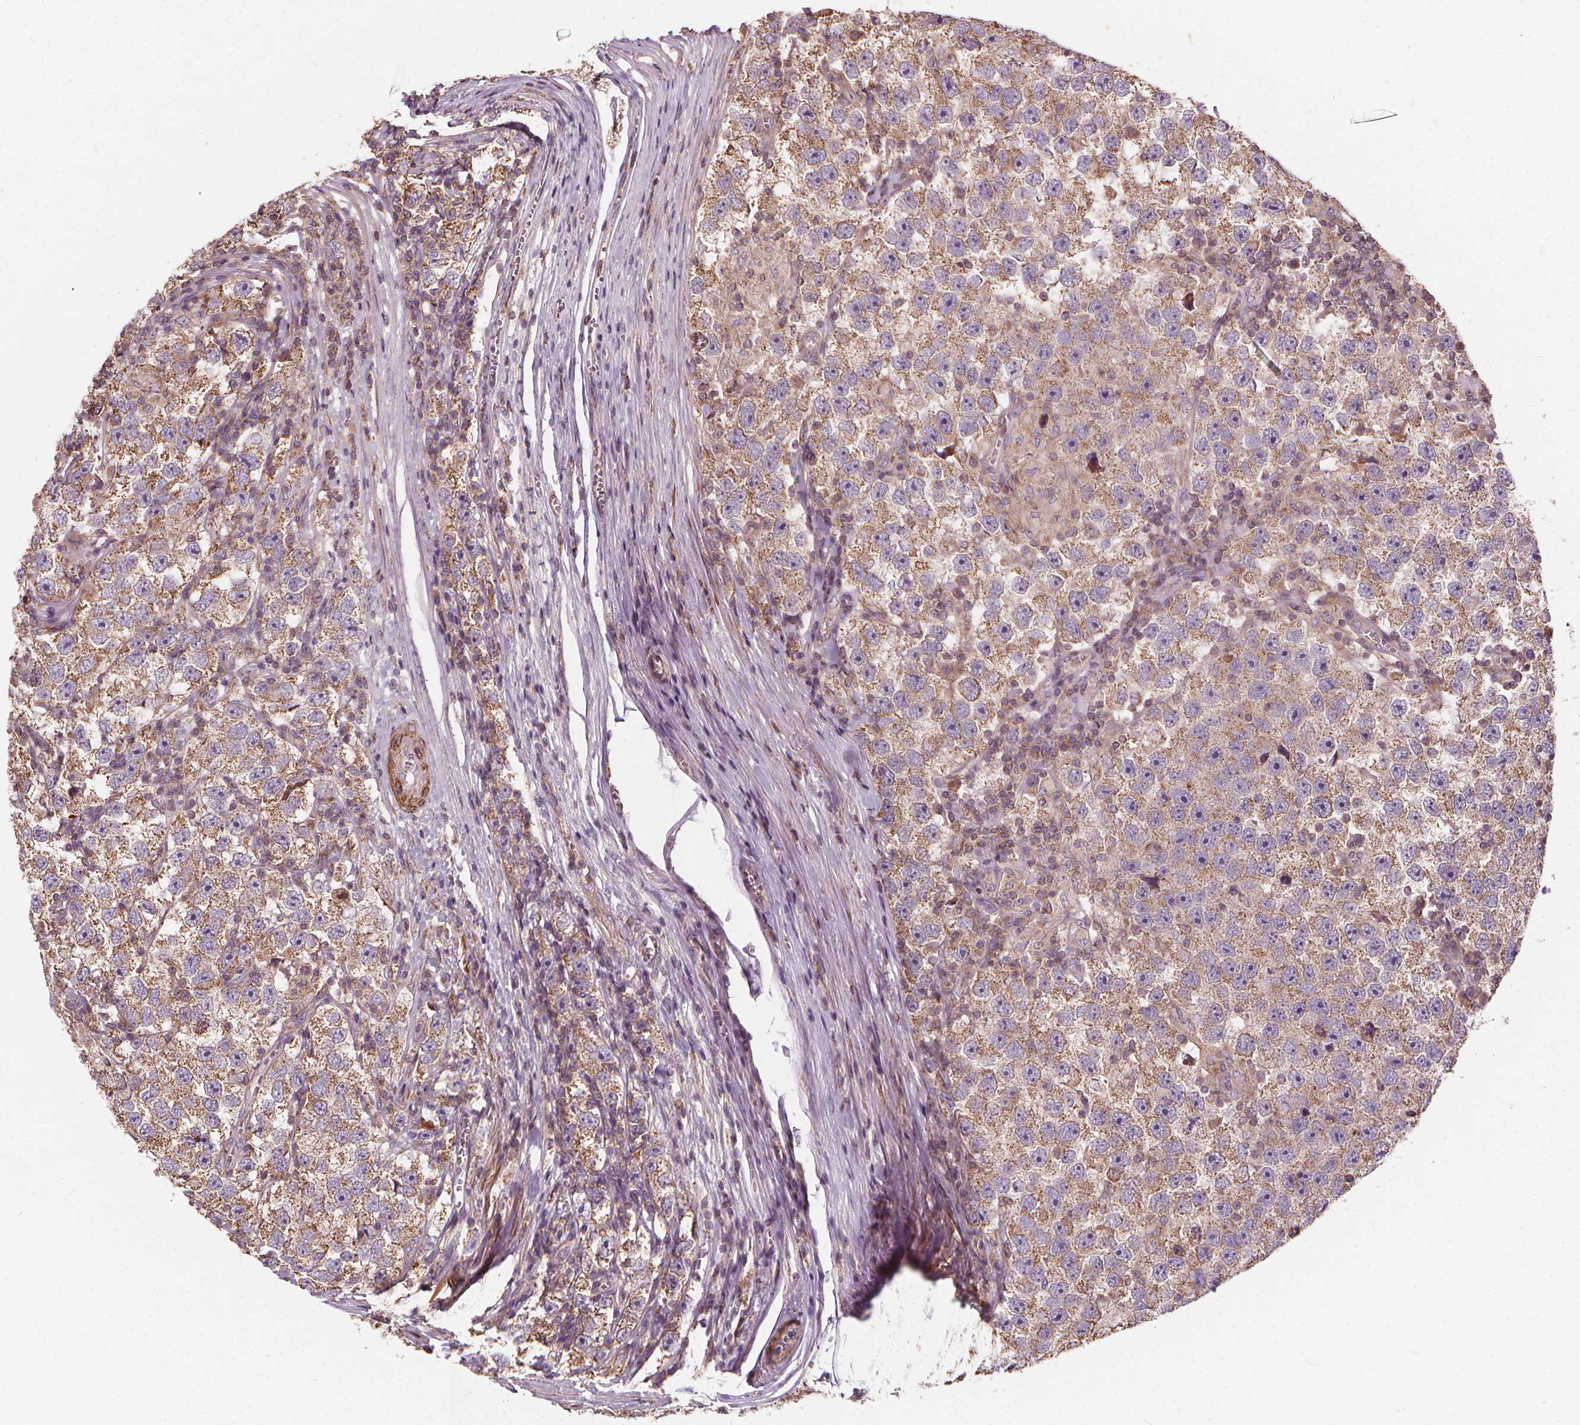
{"staining": {"intensity": "moderate", "quantity": ">75%", "location": "cytoplasmic/membranous"}, "tissue": "testis cancer", "cell_type": "Tumor cells", "image_type": "cancer", "snomed": [{"axis": "morphology", "description": "Seminoma, NOS"}, {"axis": "topography", "description": "Testis"}], "caption": "Seminoma (testis) was stained to show a protein in brown. There is medium levels of moderate cytoplasmic/membranous expression in approximately >75% of tumor cells.", "gene": "ORAI2", "patient": {"sex": "male", "age": 26}}